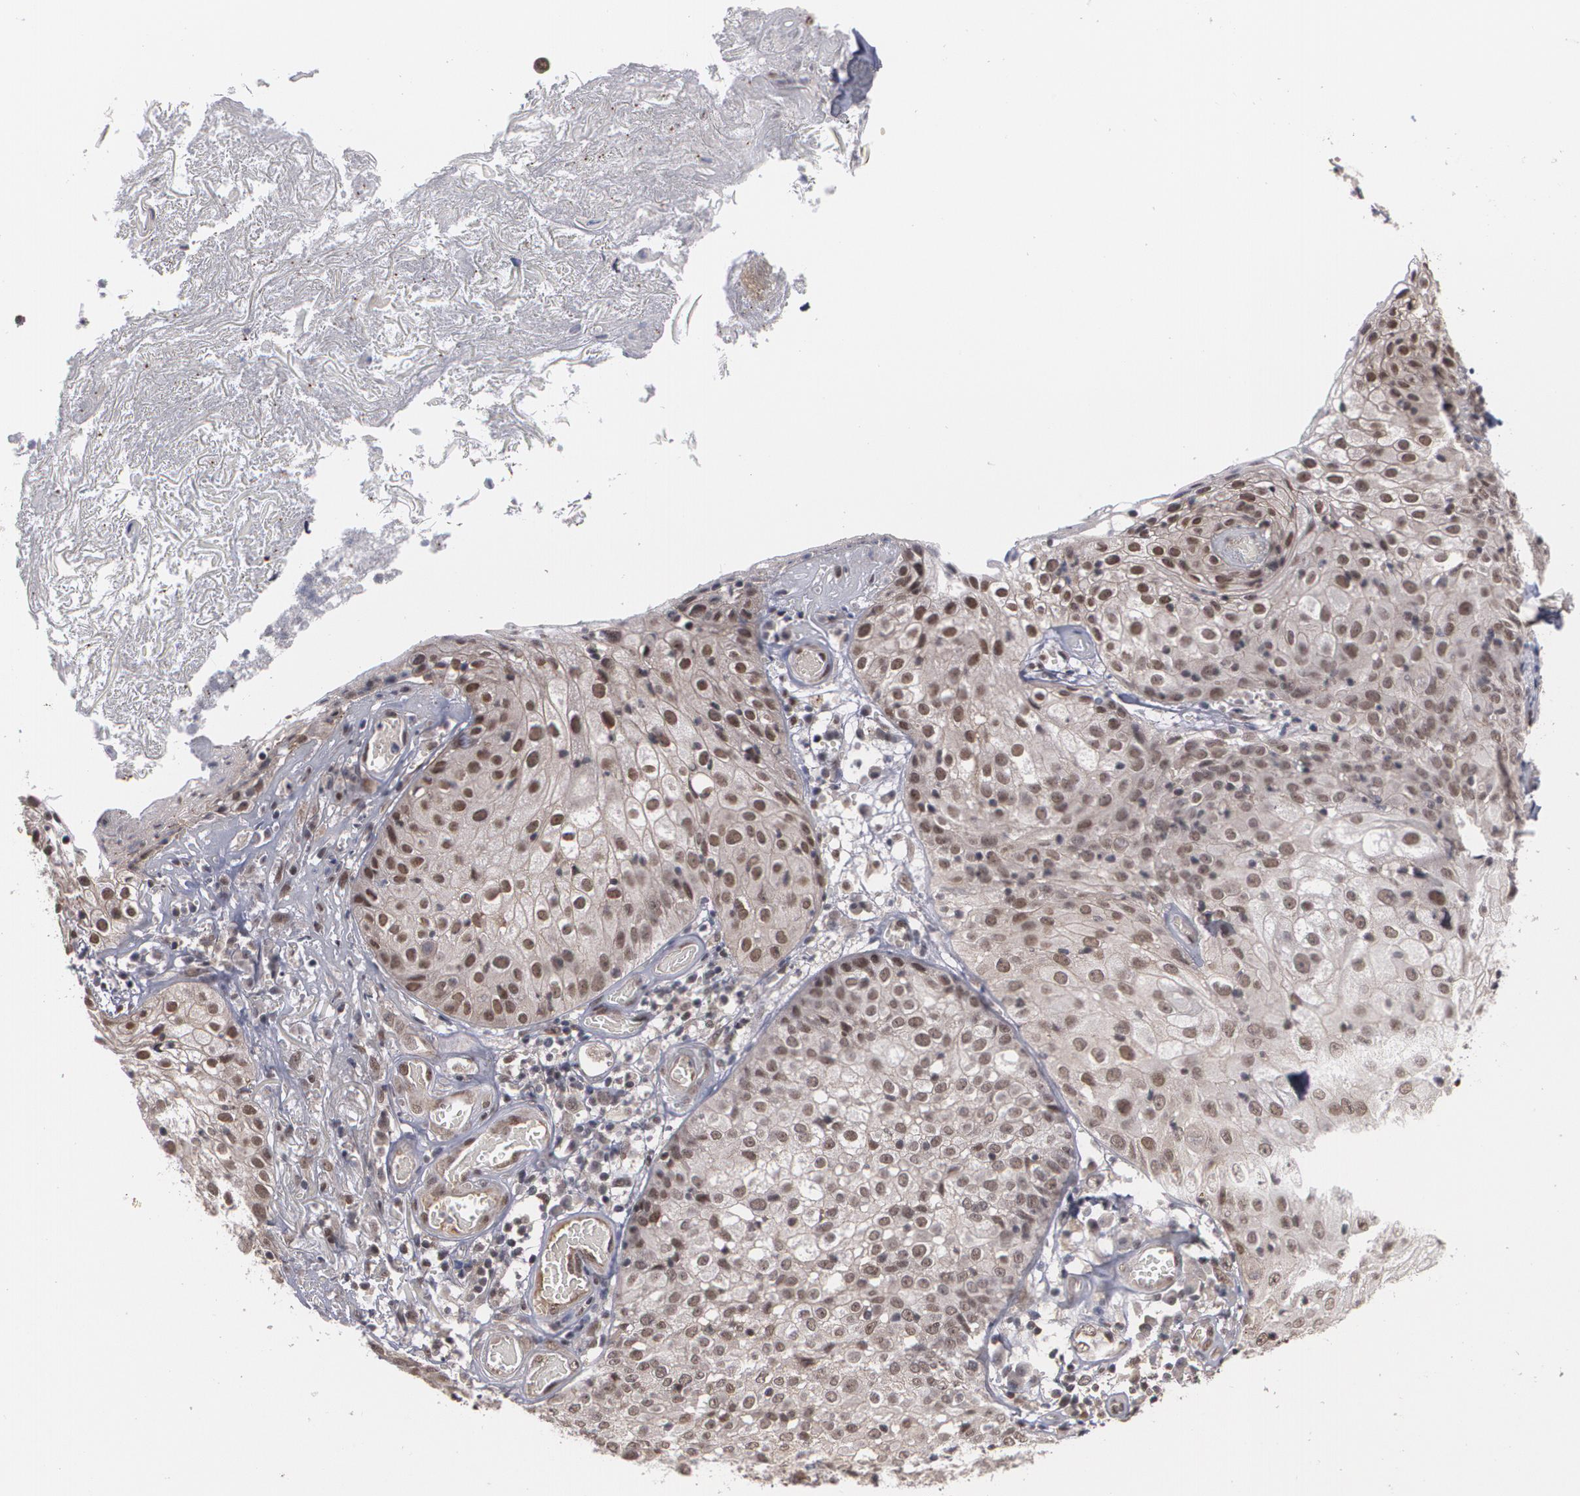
{"staining": {"intensity": "moderate", "quantity": ">75%", "location": "nuclear"}, "tissue": "skin cancer", "cell_type": "Tumor cells", "image_type": "cancer", "snomed": [{"axis": "morphology", "description": "Squamous cell carcinoma, NOS"}, {"axis": "topography", "description": "Skin"}], "caption": "Protein staining by immunohistochemistry (IHC) reveals moderate nuclear expression in about >75% of tumor cells in skin cancer (squamous cell carcinoma). (Stains: DAB (3,3'-diaminobenzidine) in brown, nuclei in blue, Microscopy: brightfield microscopy at high magnification).", "gene": "ZNF234", "patient": {"sex": "male", "age": 65}}